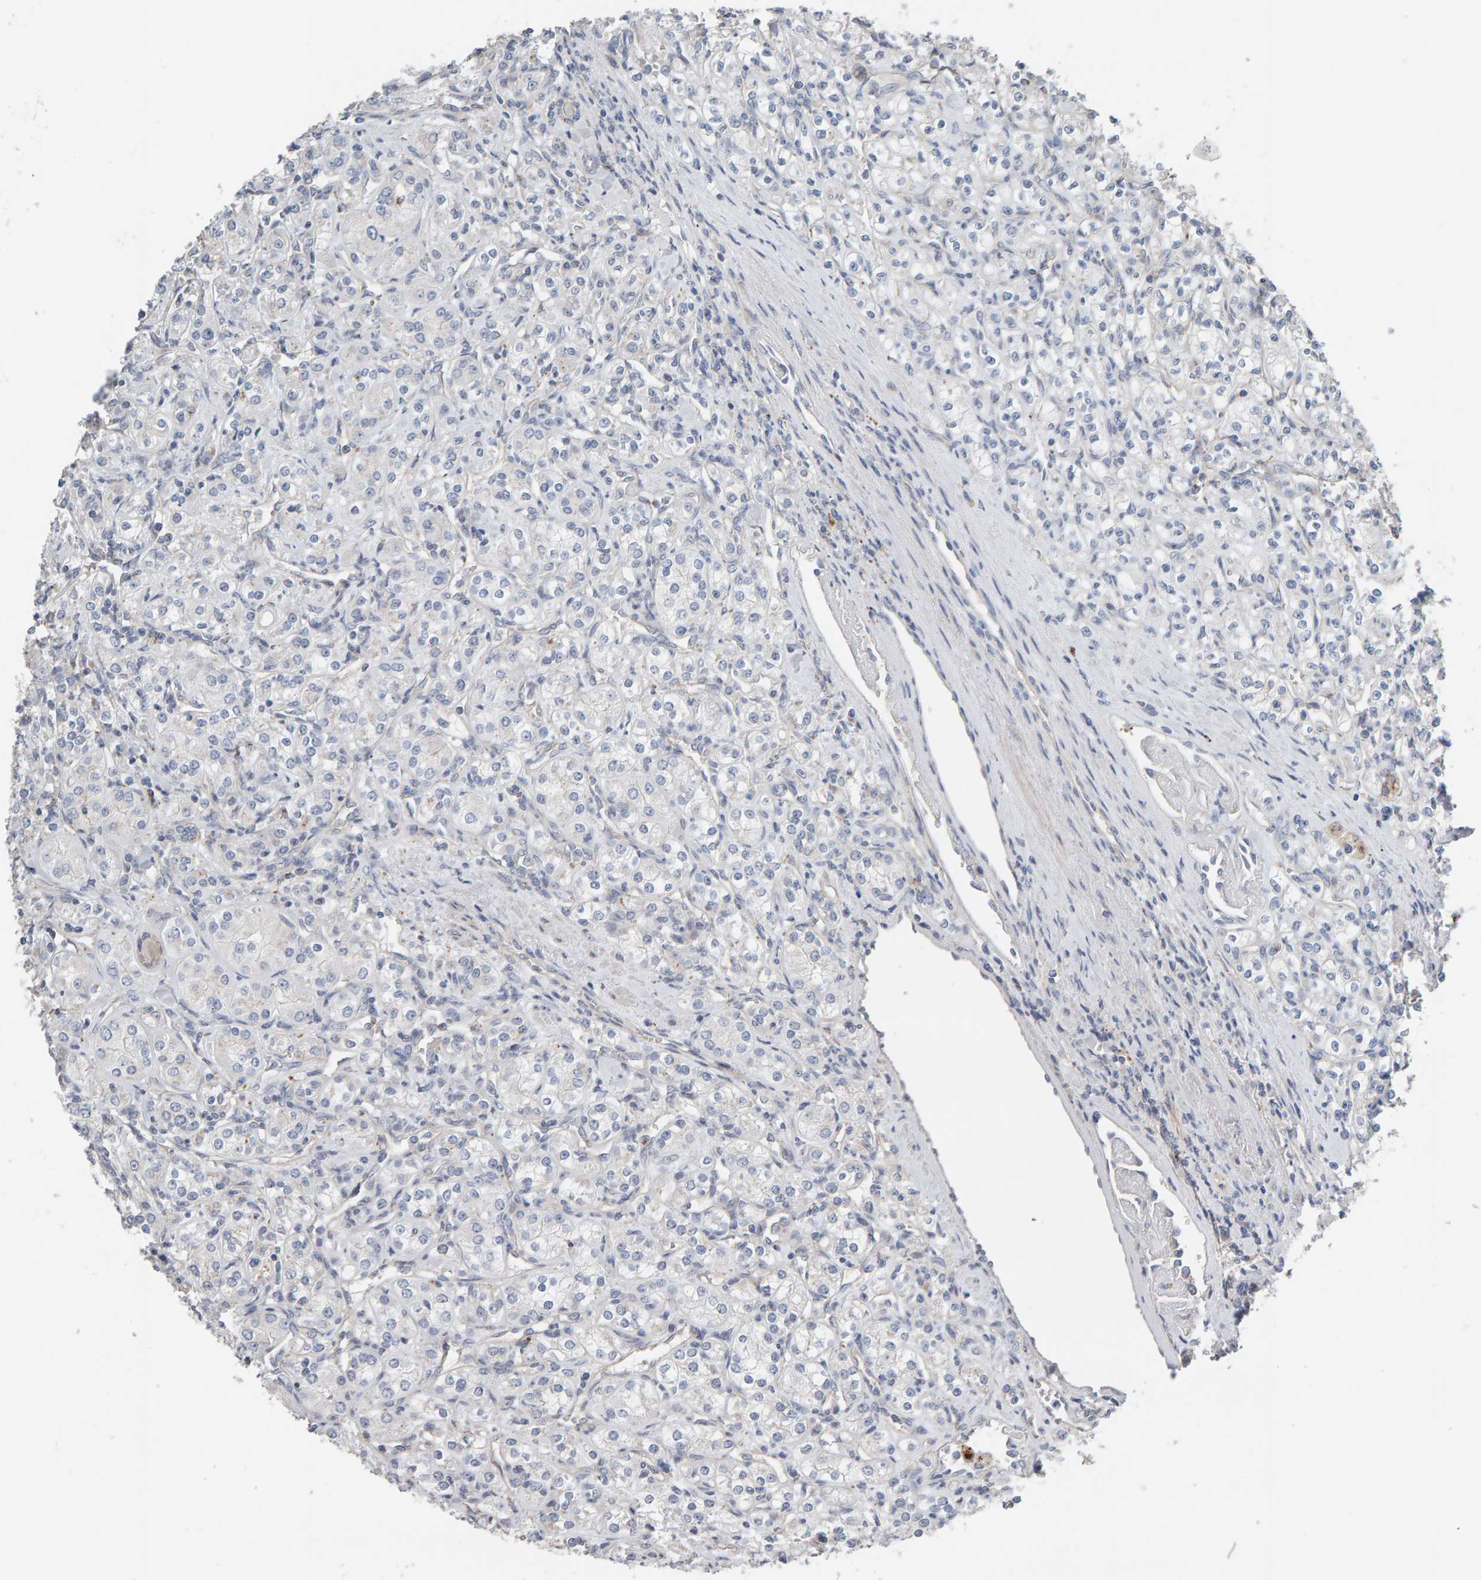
{"staining": {"intensity": "negative", "quantity": "none", "location": "none"}, "tissue": "renal cancer", "cell_type": "Tumor cells", "image_type": "cancer", "snomed": [{"axis": "morphology", "description": "Adenocarcinoma, NOS"}, {"axis": "topography", "description": "Kidney"}], "caption": "IHC photomicrograph of neoplastic tissue: renal adenocarcinoma stained with DAB (3,3'-diaminobenzidine) exhibits no significant protein staining in tumor cells. The staining is performed using DAB (3,3'-diaminobenzidine) brown chromogen with nuclei counter-stained in using hematoxylin.", "gene": "IPPK", "patient": {"sex": "male", "age": 77}}